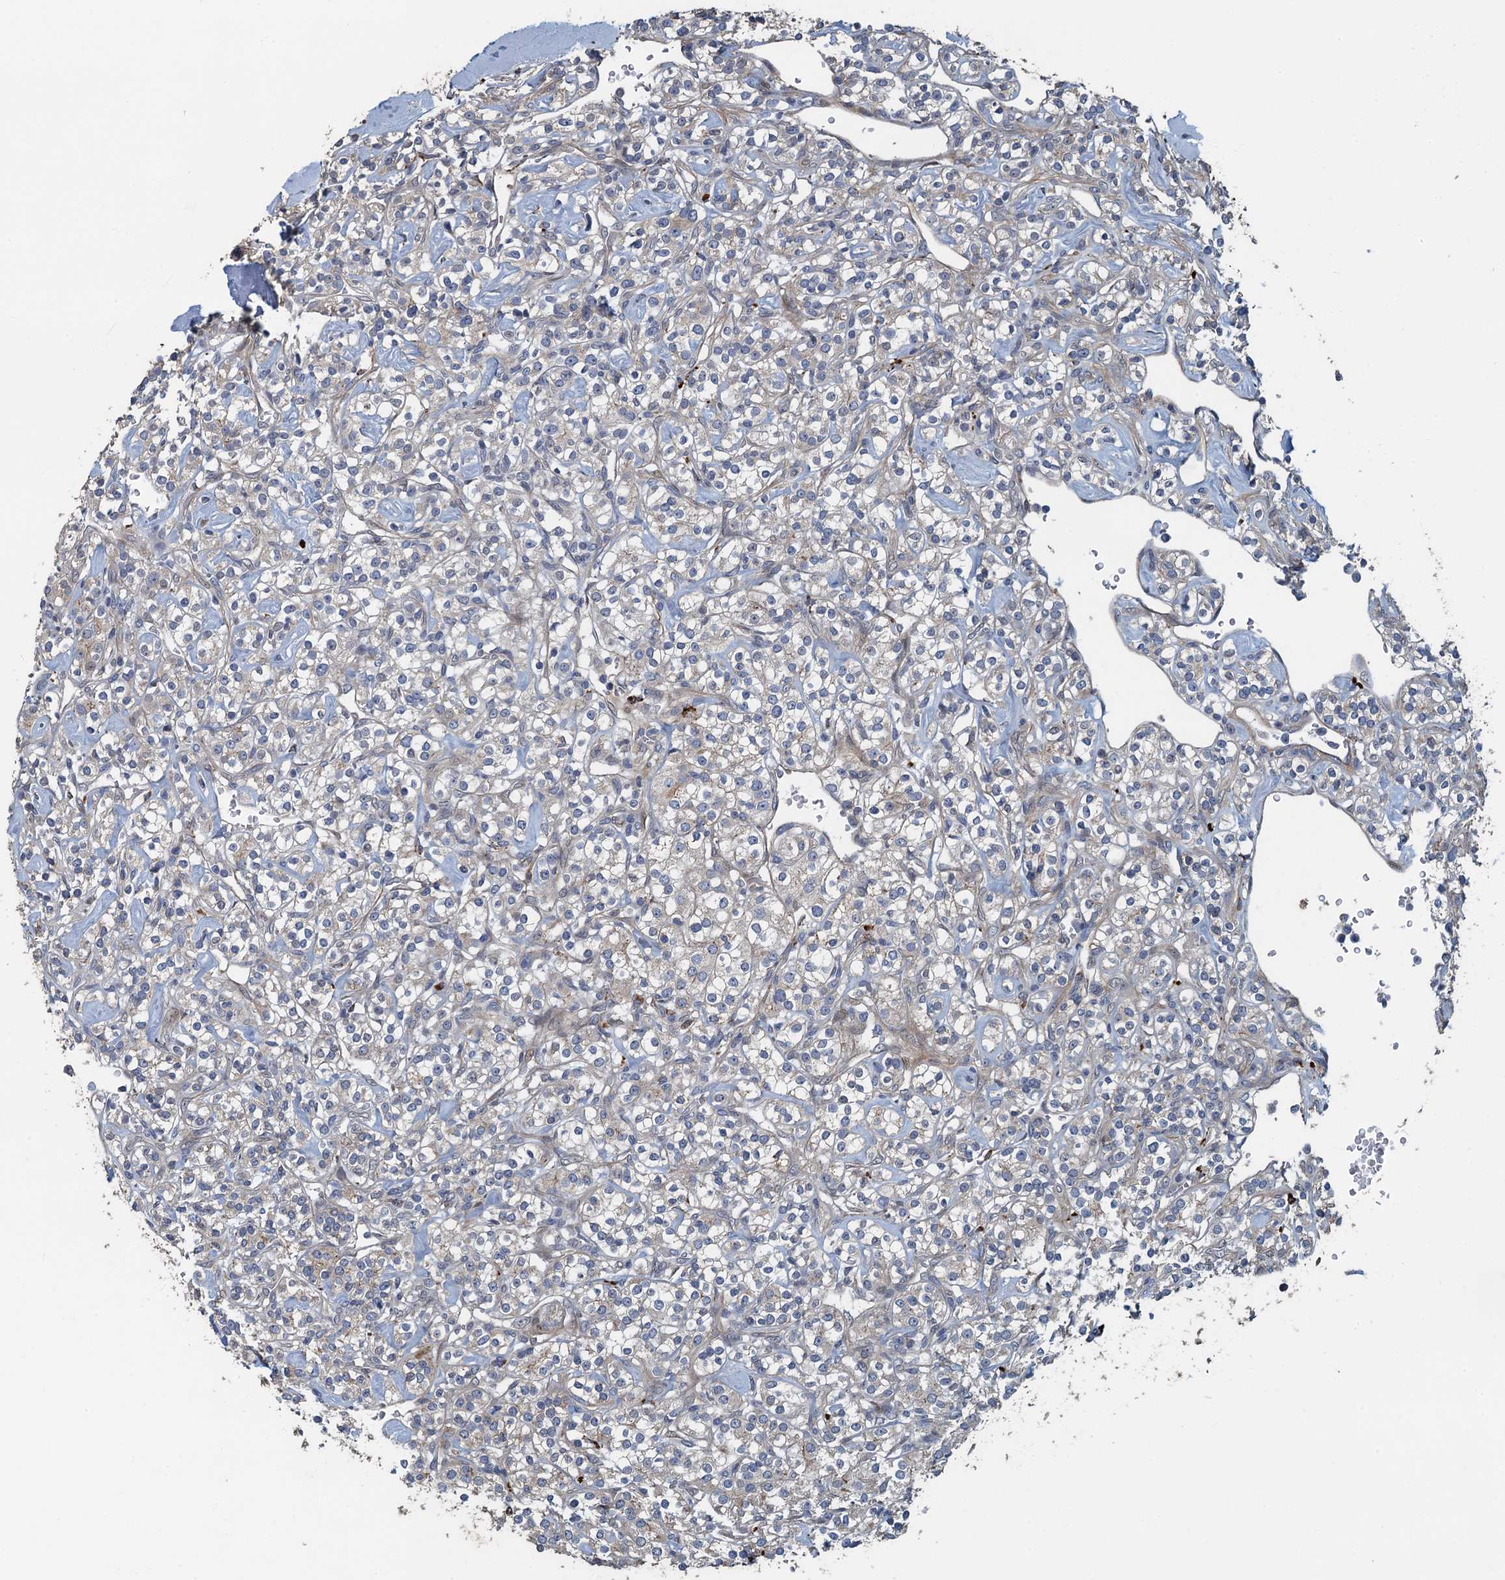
{"staining": {"intensity": "negative", "quantity": "none", "location": "none"}, "tissue": "renal cancer", "cell_type": "Tumor cells", "image_type": "cancer", "snomed": [{"axis": "morphology", "description": "Adenocarcinoma, NOS"}, {"axis": "topography", "description": "Kidney"}], "caption": "This is a micrograph of IHC staining of renal adenocarcinoma, which shows no positivity in tumor cells. (Immunohistochemistry, brightfield microscopy, high magnification).", "gene": "AGRN", "patient": {"sex": "male", "age": 77}}